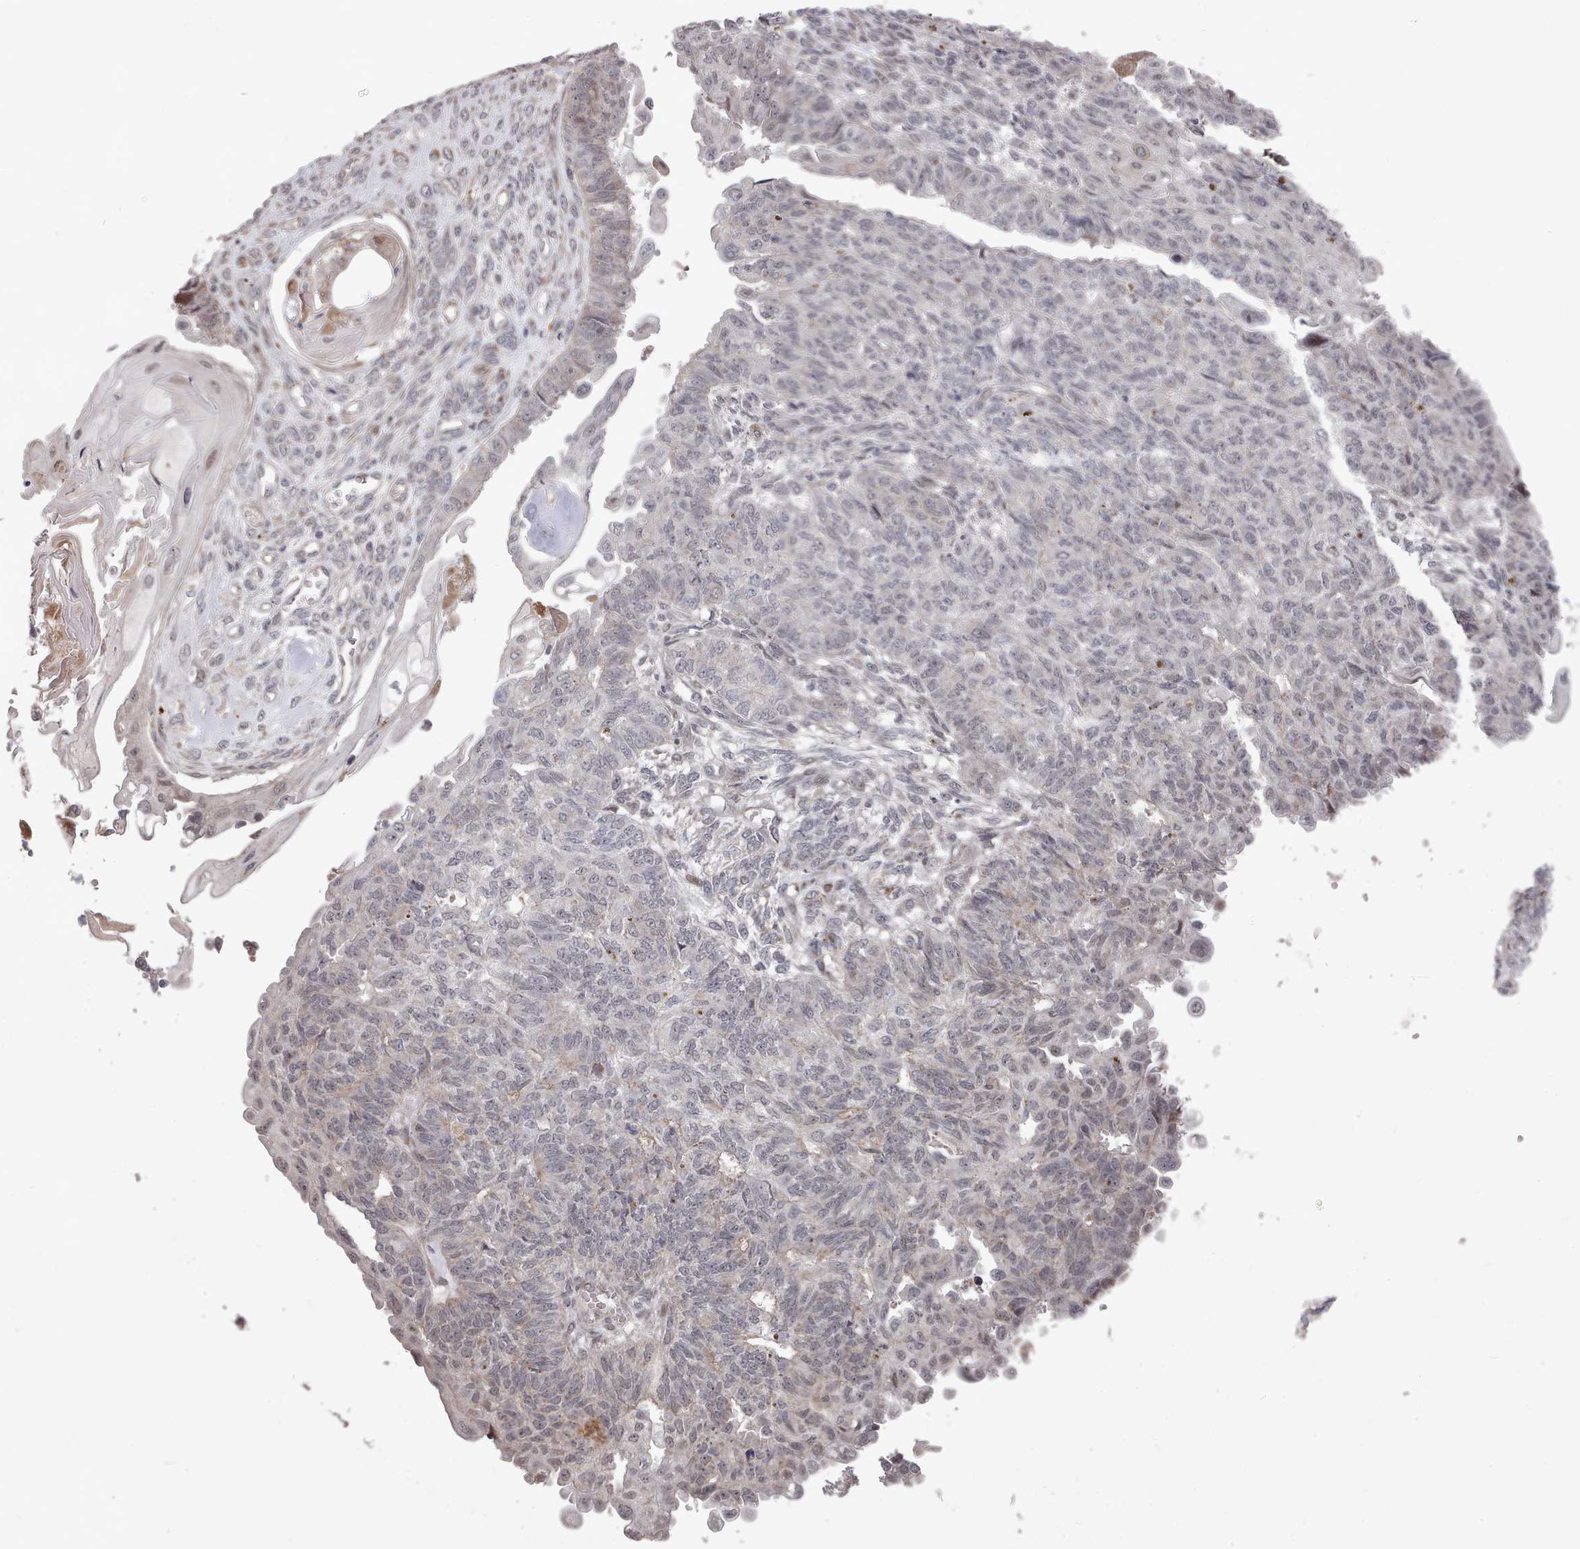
{"staining": {"intensity": "weak", "quantity": "<25%", "location": "nuclear"}, "tissue": "endometrial cancer", "cell_type": "Tumor cells", "image_type": "cancer", "snomed": [{"axis": "morphology", "description": "Adenocarcinoma, NOS"}, {"axis": "topography", "description": "Endometrium"}], "caption": "Tumor cells show no significant protein positivity in endometrial adenocarcinoma.", "gene": "CPSF4", "patient": {"sex": "female", "age": 32}}